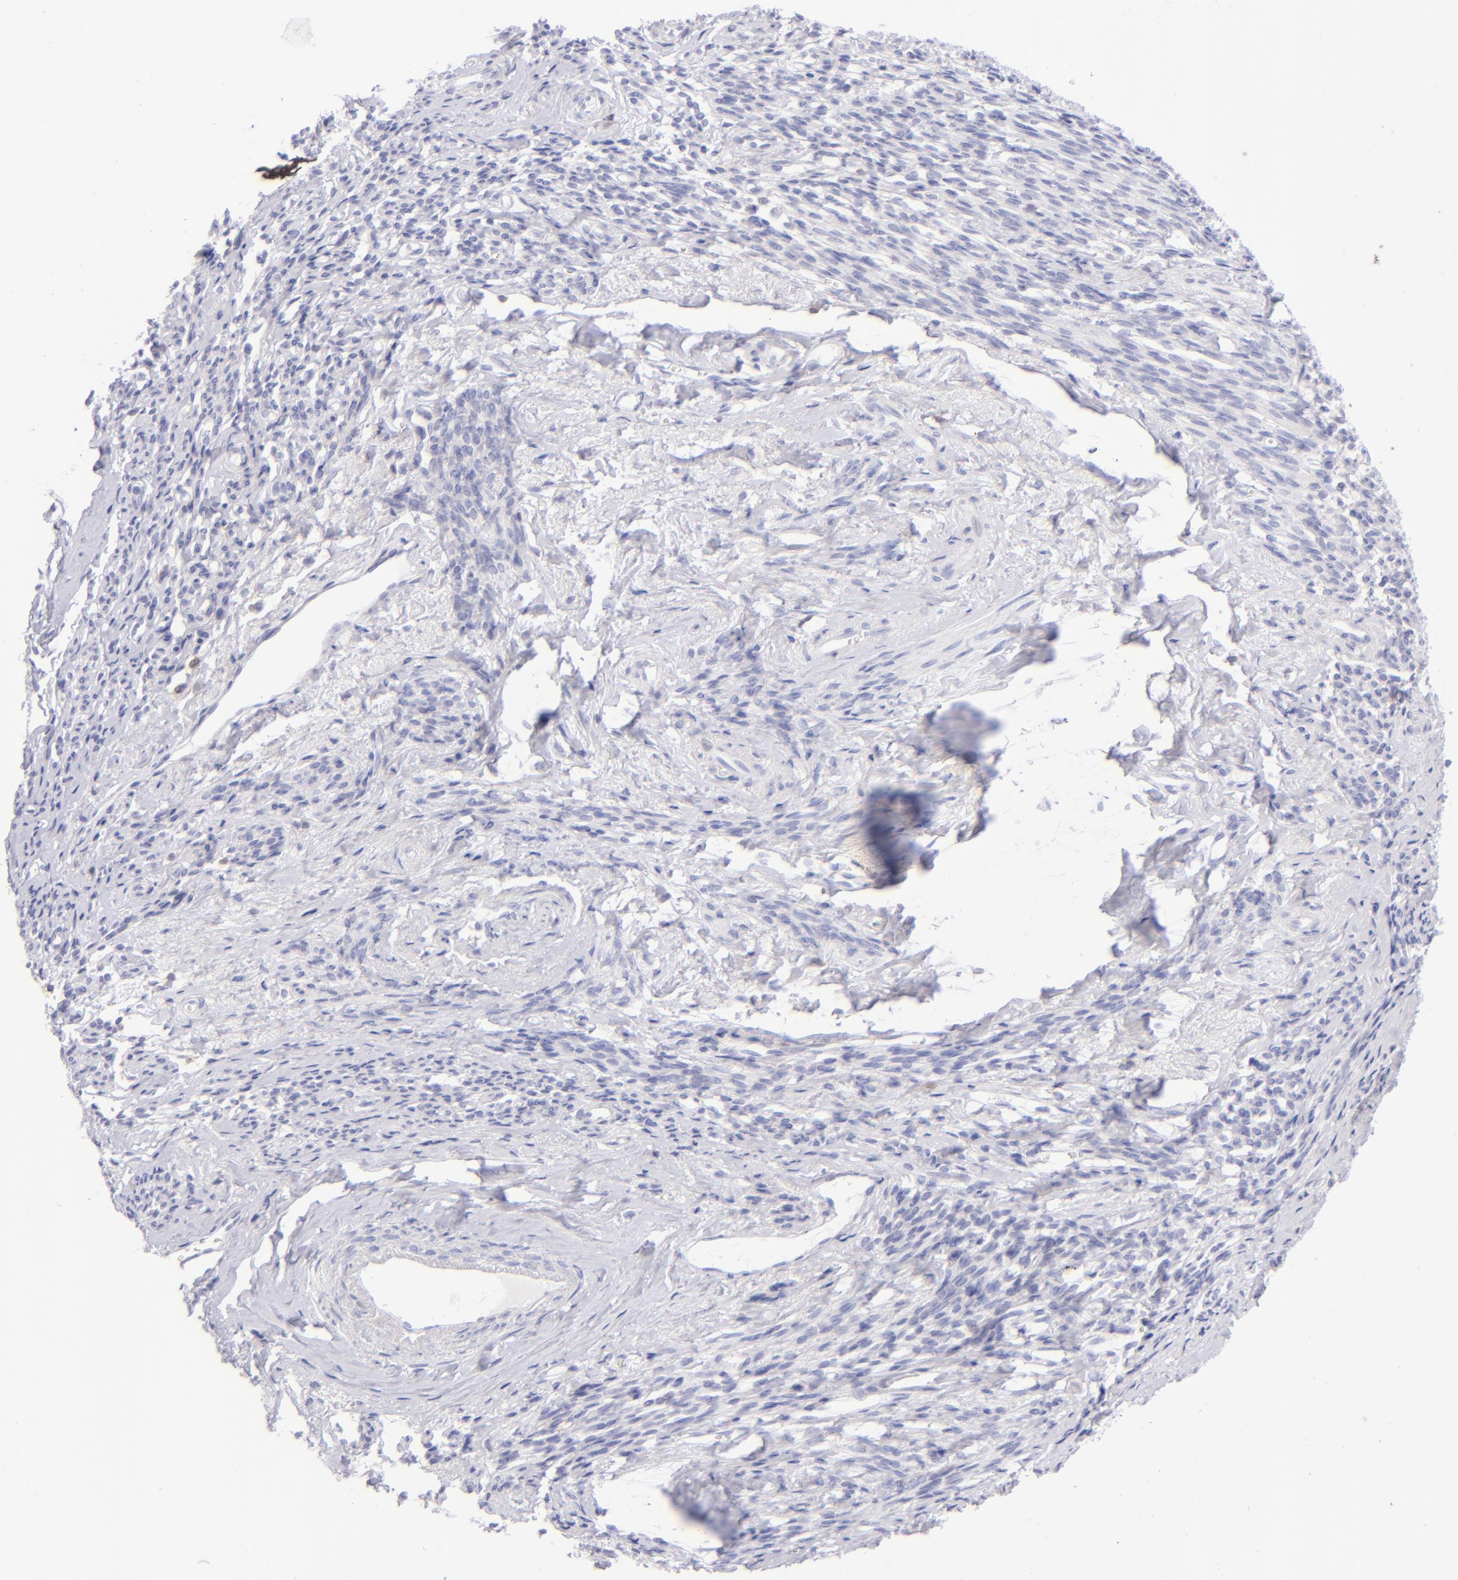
{"staining": {"intensity": "negative", "quantity": "none", "location": "none"}, "tissue": "endometrial cancer", "cell_type": "Tumor cells", "image_type": "cancer", "snomed": [{"axis": "morphology", "description": "Adenocarcinoma, NOS"}, {"axis": "topography", "description": "Endometrium"}], "caption": "The immunohistochemistry (IHC) histopathology image has no significant staining in tumor cells of endometrial adenocarcinoma tissue.", "gene": "CD69", "patient": {"sex": "female", "age": 75}}